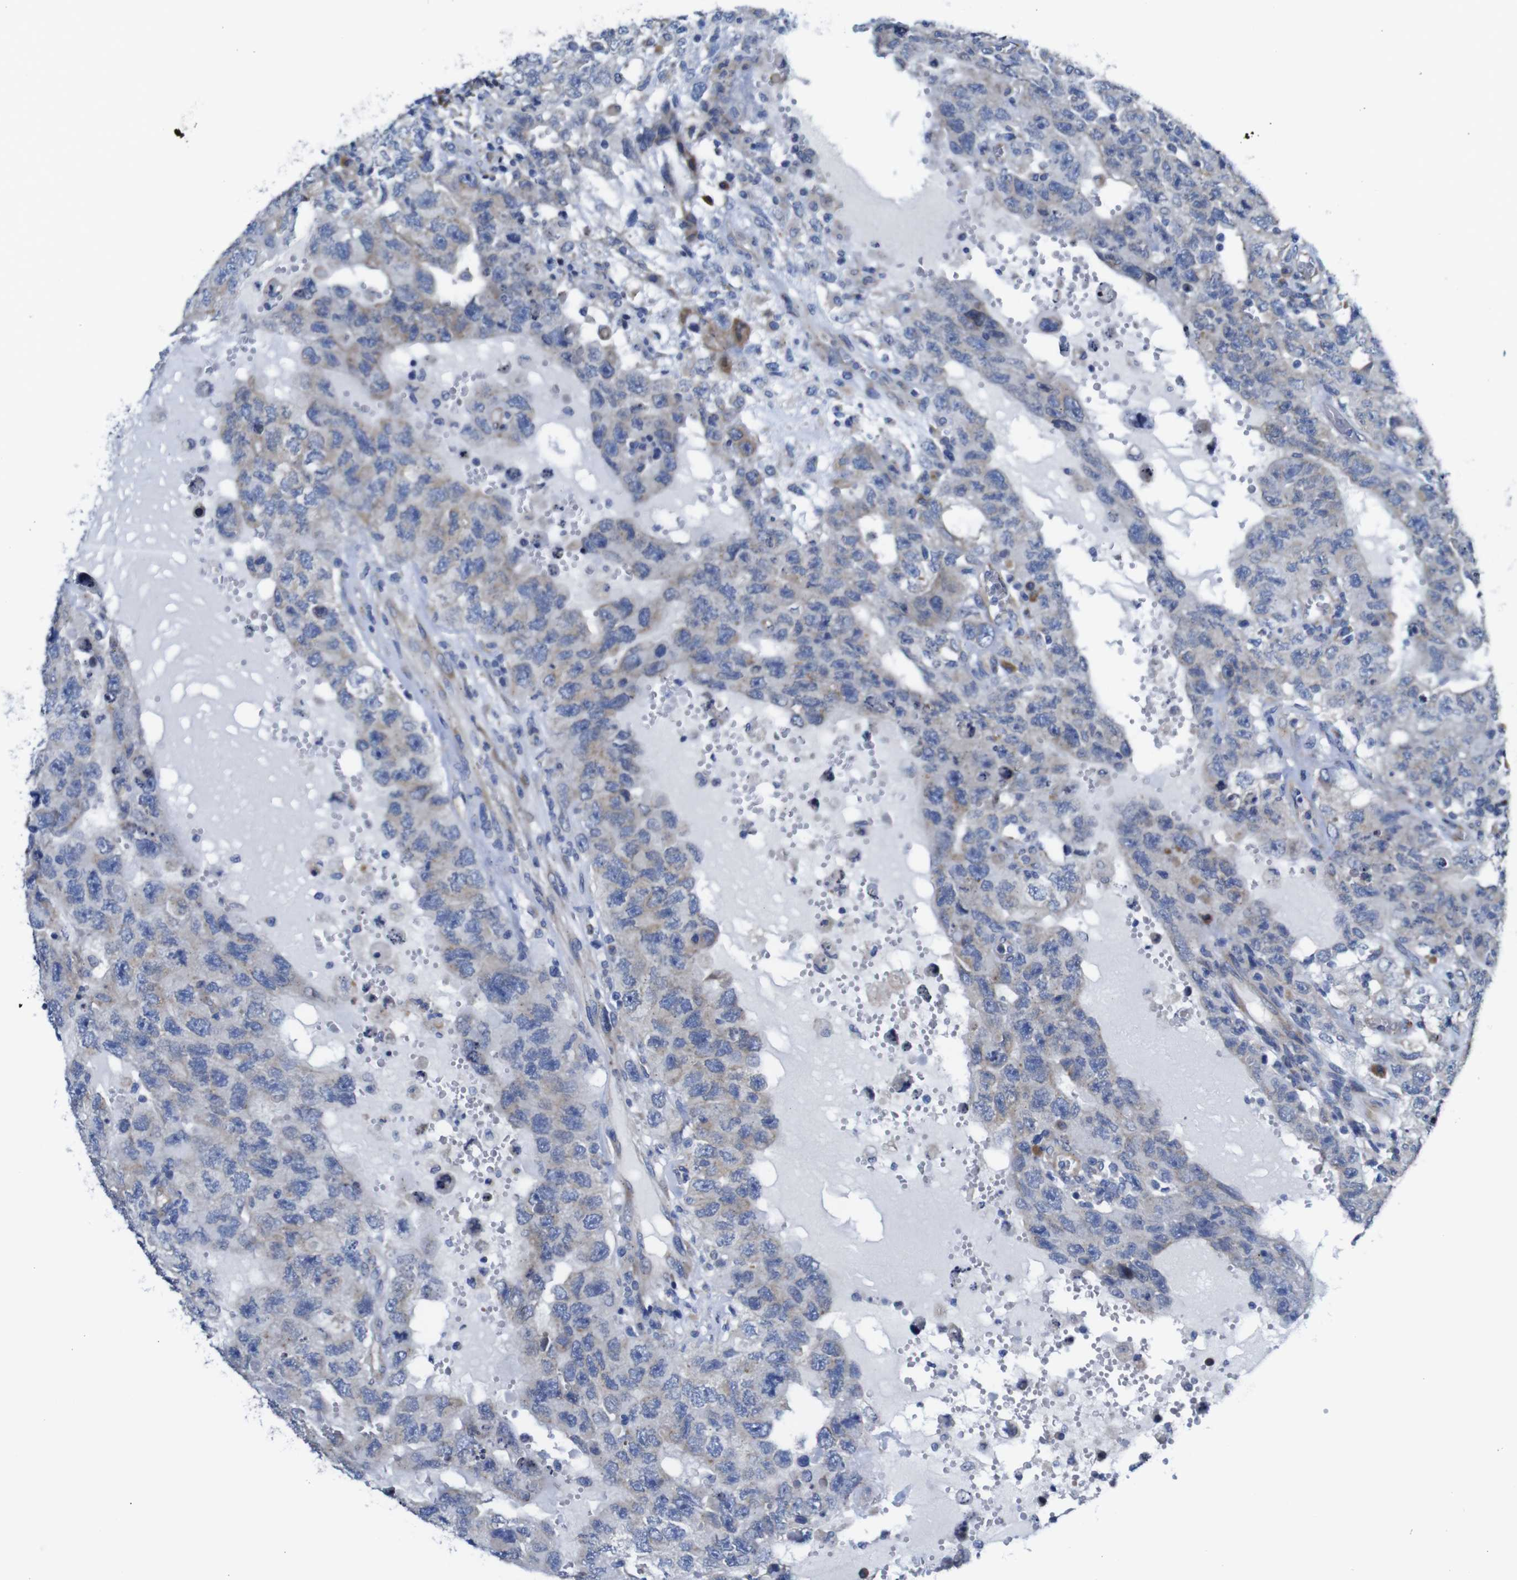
{"staining": {"intensity": "negative", "quantity": "none", "location": "none"}, "tissue": "testis cancer", "cell_type": "Tumor cells", "image_type": "cancer", "snomed": [{"axis": "morphology", "description": "Carcinoma, Embryonal, NOS"}, {"axis": "topography", "description": "Testis"}], "caption": "Protein analysis of testis embryonal carcinoma reveals no significant staining in tumor cells. (DAB immunohistochemistry (IHC), high magnification).", "gene": "DDRGK1", "patient": {"sex": "male", "age": 26}}